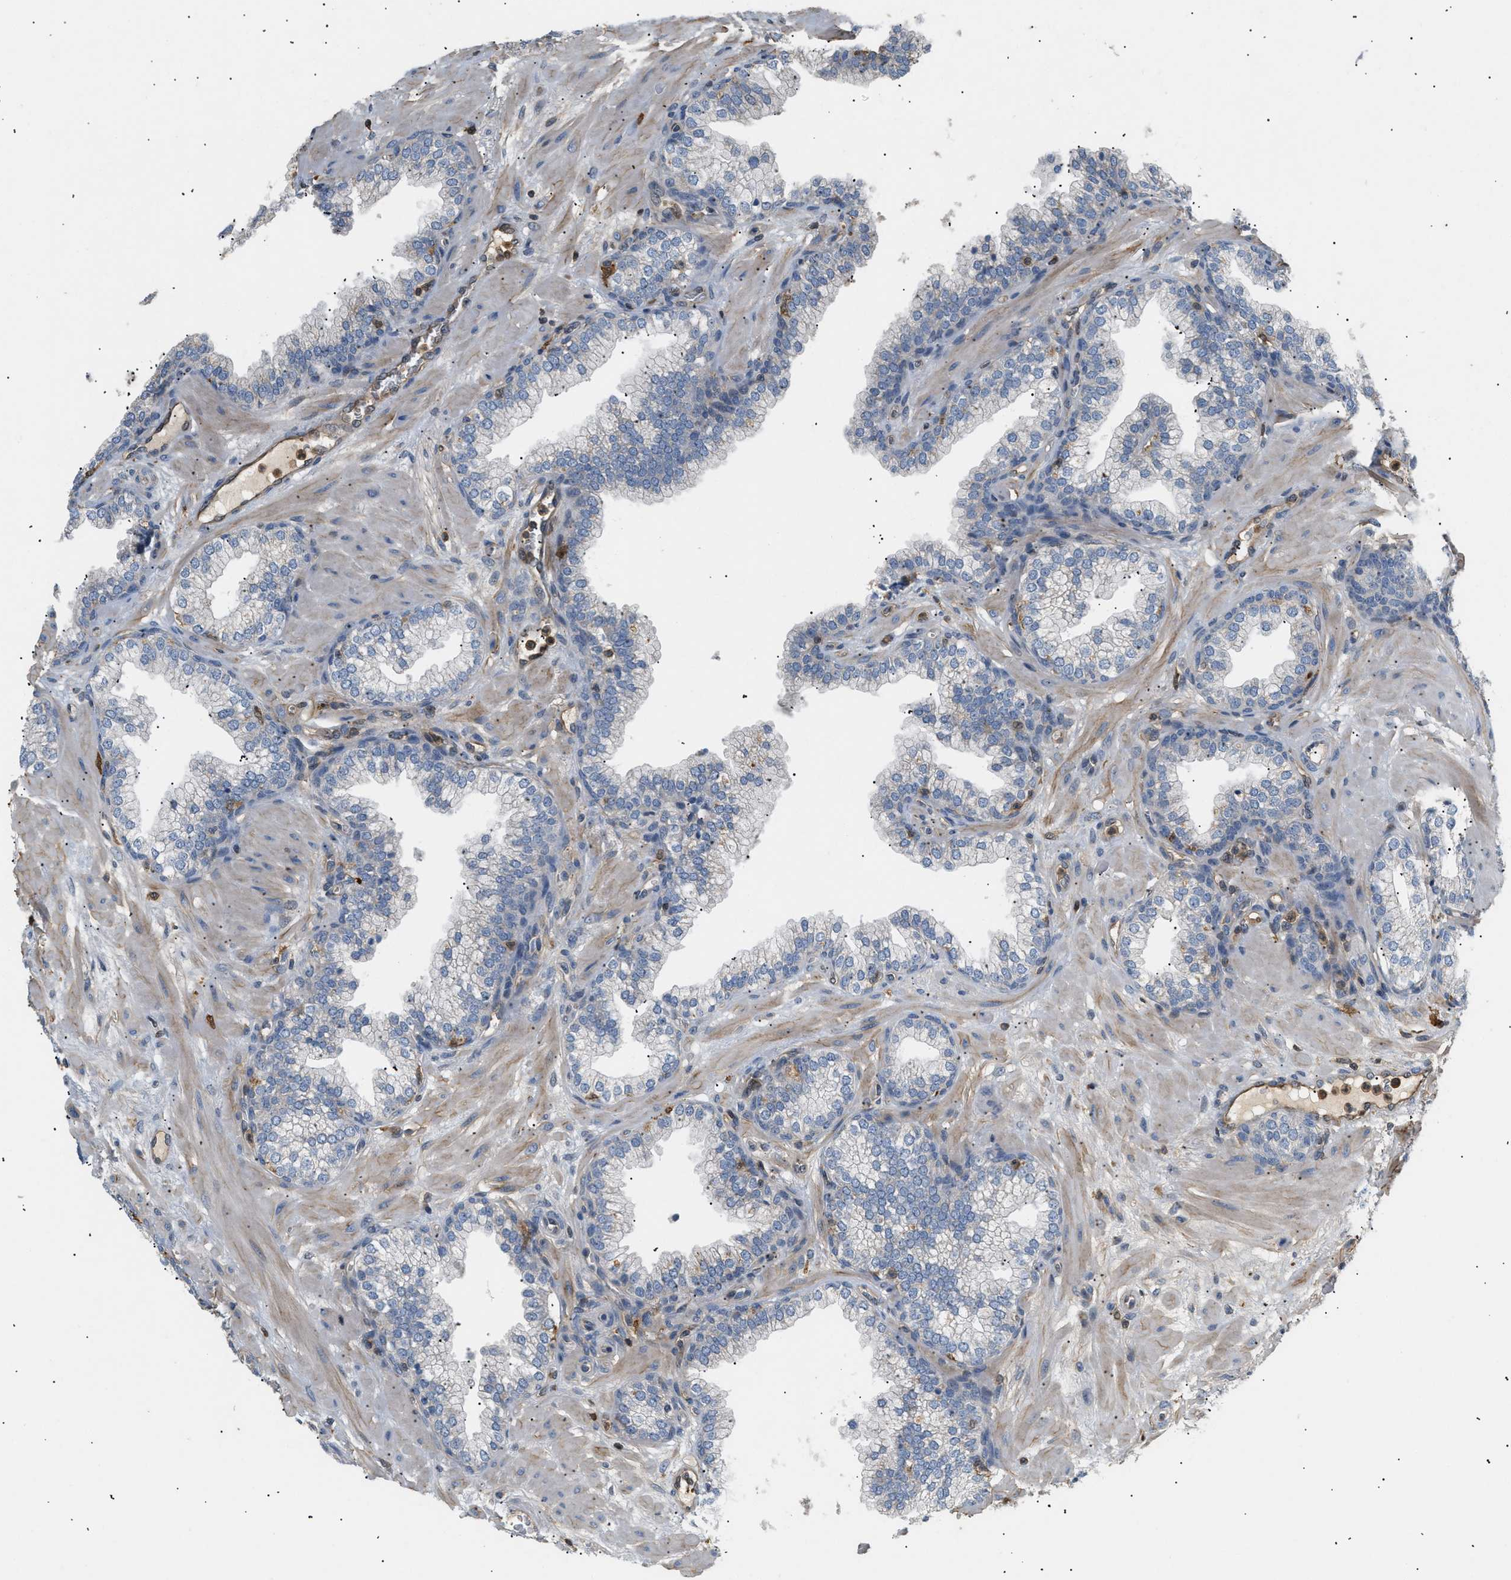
{"staining": {"intensity": "negative", "quantity": "none", "location": "none"}, "tissue": "prostate", "cell_type": "Glandular cells", "image_type": "normal", "snomed": [{"axis": "morphology", "description": "Normal tissue, NOS"}, {"axis": "morphology", "description": "Urothelial carcinoma, Low grade"}, {"axis": "topography", "description": "Urinary bladder"}, {"axis": "topography", "description": "Prostate"}], "caption": "Glandular cells are negative for brown protein staining in normal prostate.", "gene": "FARS2", "patient": {"sex": "male", "age": 60}}